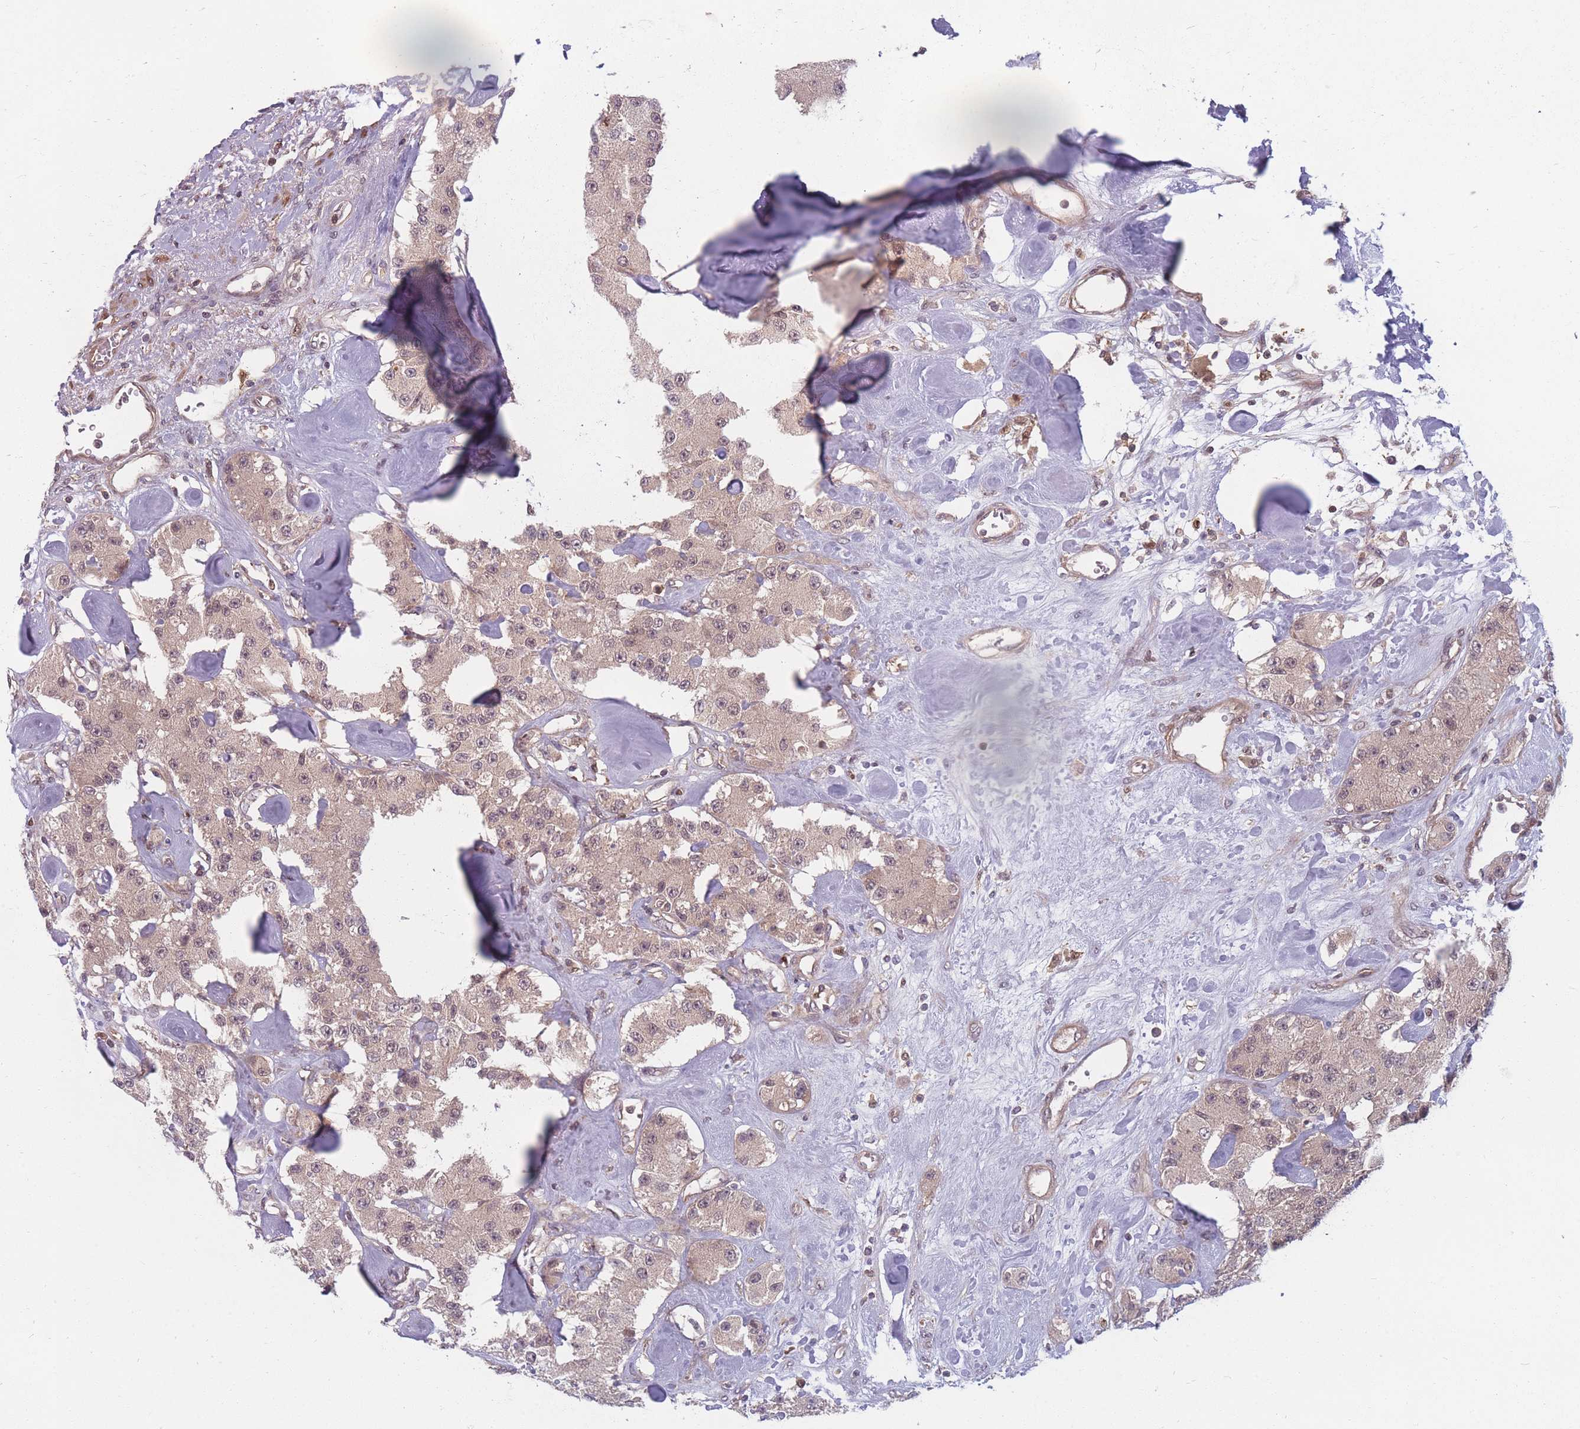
{"staining": {"intensity": "weak", "quantity": "25%-75%", "location": "cytoplasmic/membranous,nuclear"}, "tissue": "carcinoid", "cell_type": "Tumor cells", "image_type": "cancer", "snomed": [{"axis": "morphology", "description": "Carcinoid, malignant, NOS"}, {"axis": "topography", "description": "Pancreas"}], "caption": "Tumor cells exhibit low levels of weak cytoplasmic/membranous and nuclear staining in approximately 25%-75% of cells in human carcinoid. The protein of interest is shown in brown color, while the nuclei are stained blue.", "gene": "FAM153A", "patient": {"sex": "male", "age": 41}}